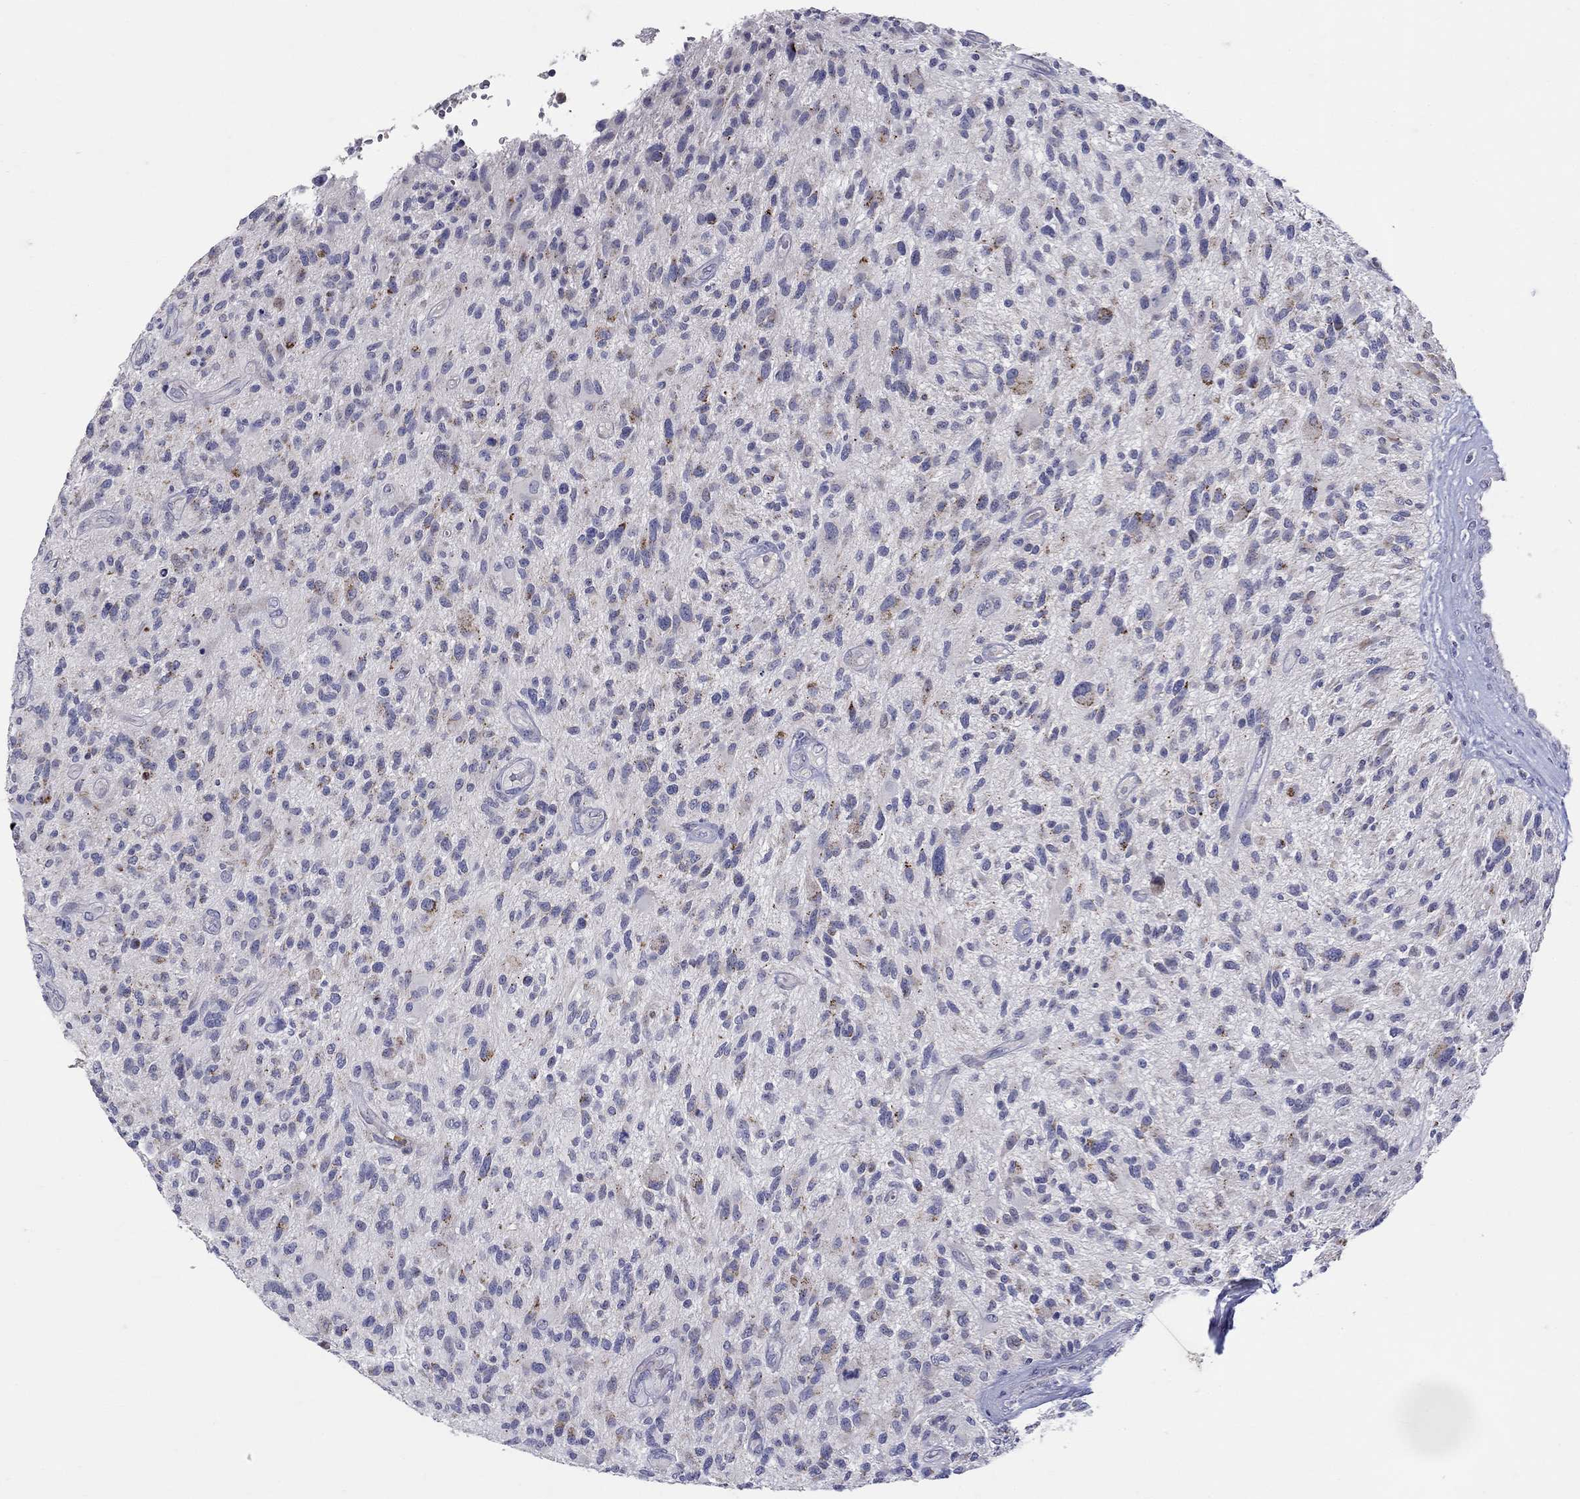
{"staining": {"intensity": "strong", "quantity": "<25%", "location": "cytoplasmic/membranous"}, "tissue": "glioma", "cell_type": "Tumor cells", "image_type": "cancer", "snomed": [{"axis": "morphology", "description": "Glioma, malignant, High grade"}, {"axis": "topography", "description": "Brain"}], "caption": "Protein staining shows strong cytoplasmic/membranous positivity in about <25% of tumor cells in glioma.", "gene": "HMX2", "patient": {"sex": "male", "age": 47}}